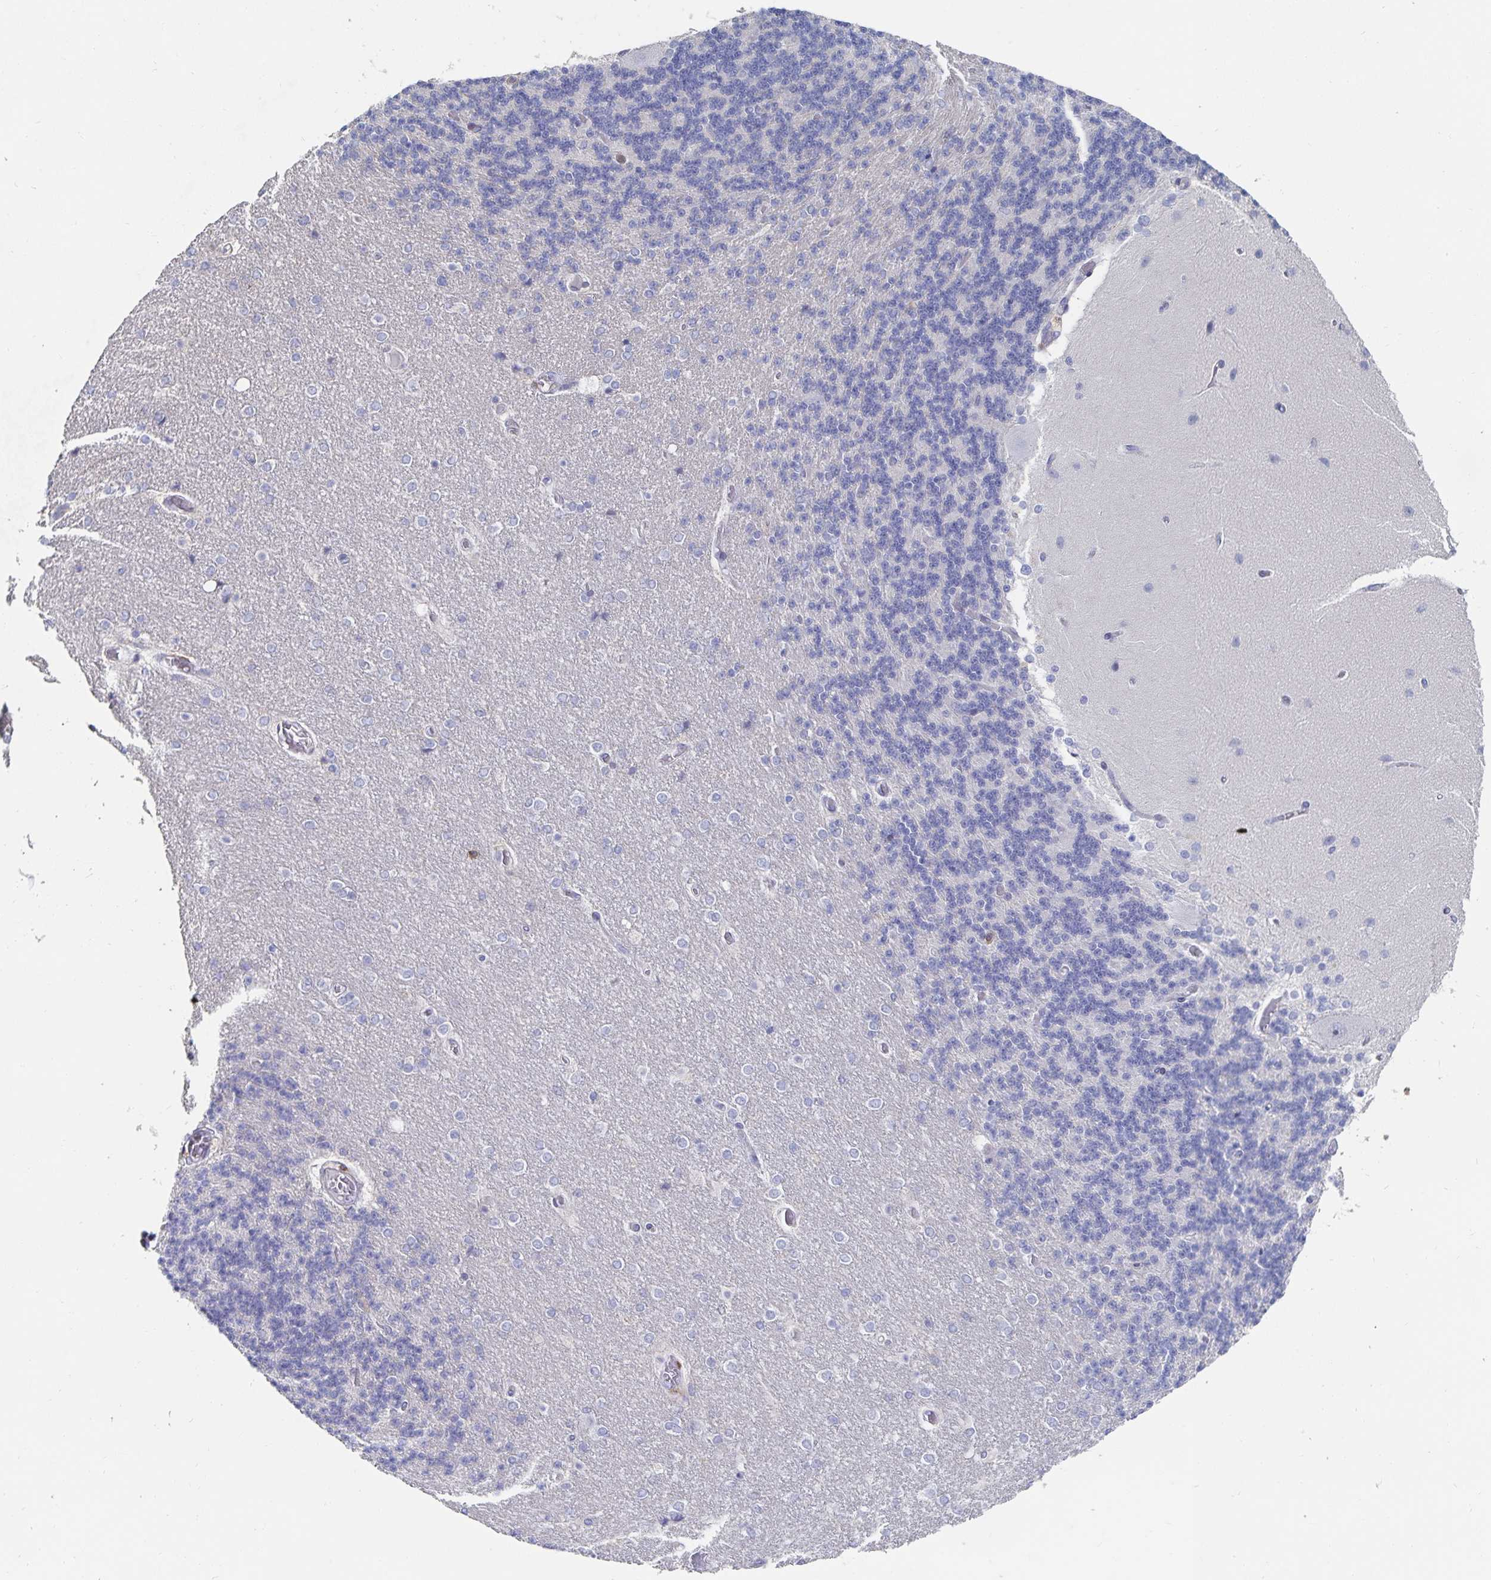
{"staining": {"intensity": "negative", "quantity": "none", "location": "none"}, "tissue": "cerebellum", "cell_type": "Cells in granular layer", "image_type": "normal", "snomed": [{"axis": "morphology", "description": "Normal tissue, NOS"}, {"axis": "topography", "description": "Cerebellum"}], "caption": "IHC micrograph of unremarkable human cerebellum stained for a protein (brown), which reveals no staining in cells in granular layer. The staining was performed using DAB to visualize the protein expression in brown, while the nuclei were stained in blue with hematoxylin (Magnification: 20x).", "gene": "PIK3CD", "patient": {"sex": "female", "age": 54}}